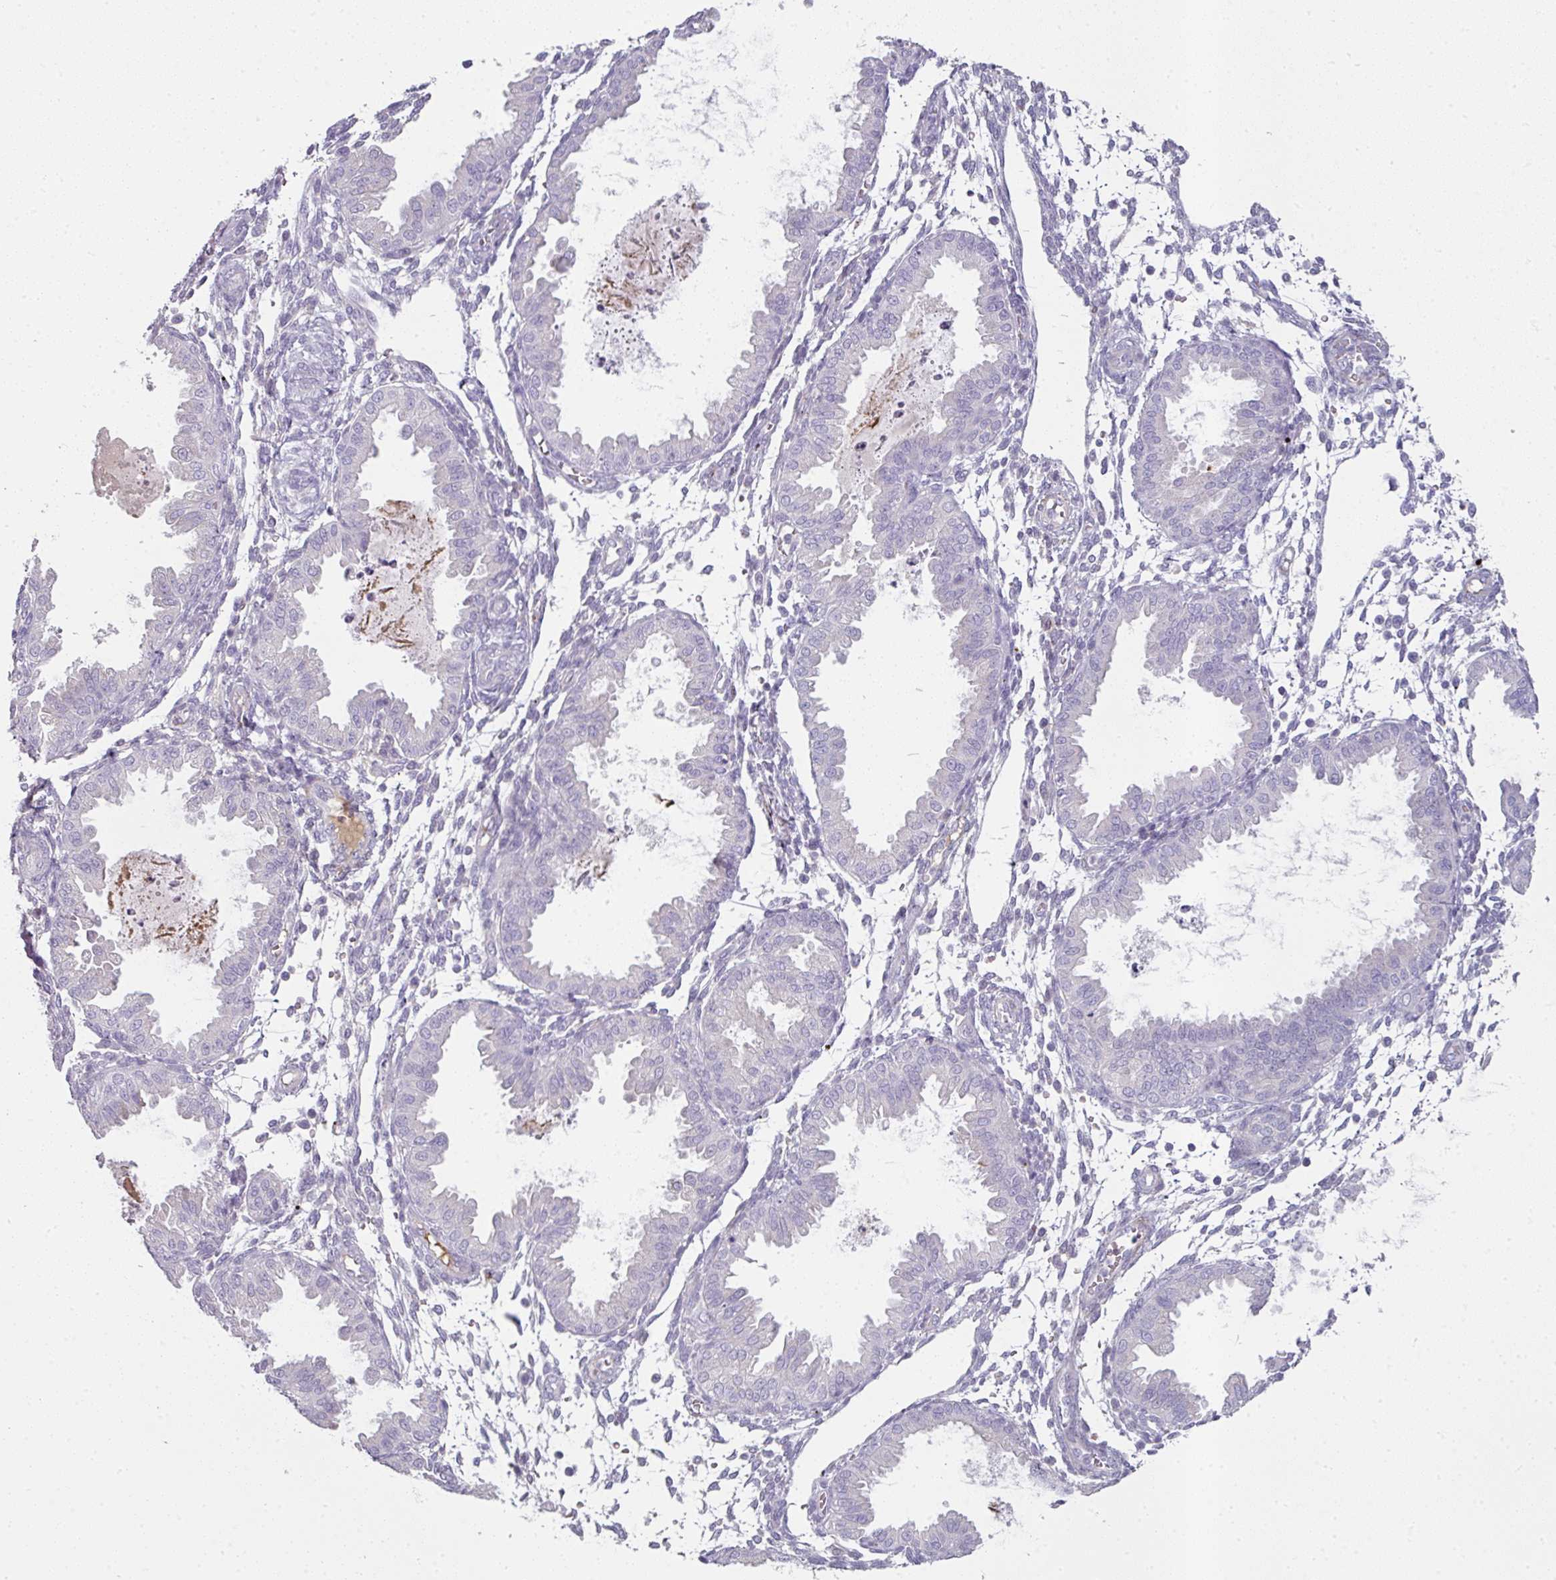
{"staining": {"intensity": "negative", "quantity": "none", "location": "none"}, "tissue": "endometrium", "cell_type": "Cells in endometrial stroma", "image_type": "normal", "snomed": [{"axis": "morphology", "description": "Normal tissue, NOS"}, {"axis": "topography", "description": "Endometrium"}], "caption": "Immunohistochemical staining of normal human endometrium displays no significant positivity in cells in endometrial stroma.", "gene": "FHAD1", "patient": {"sex": "female", "age": 33}}